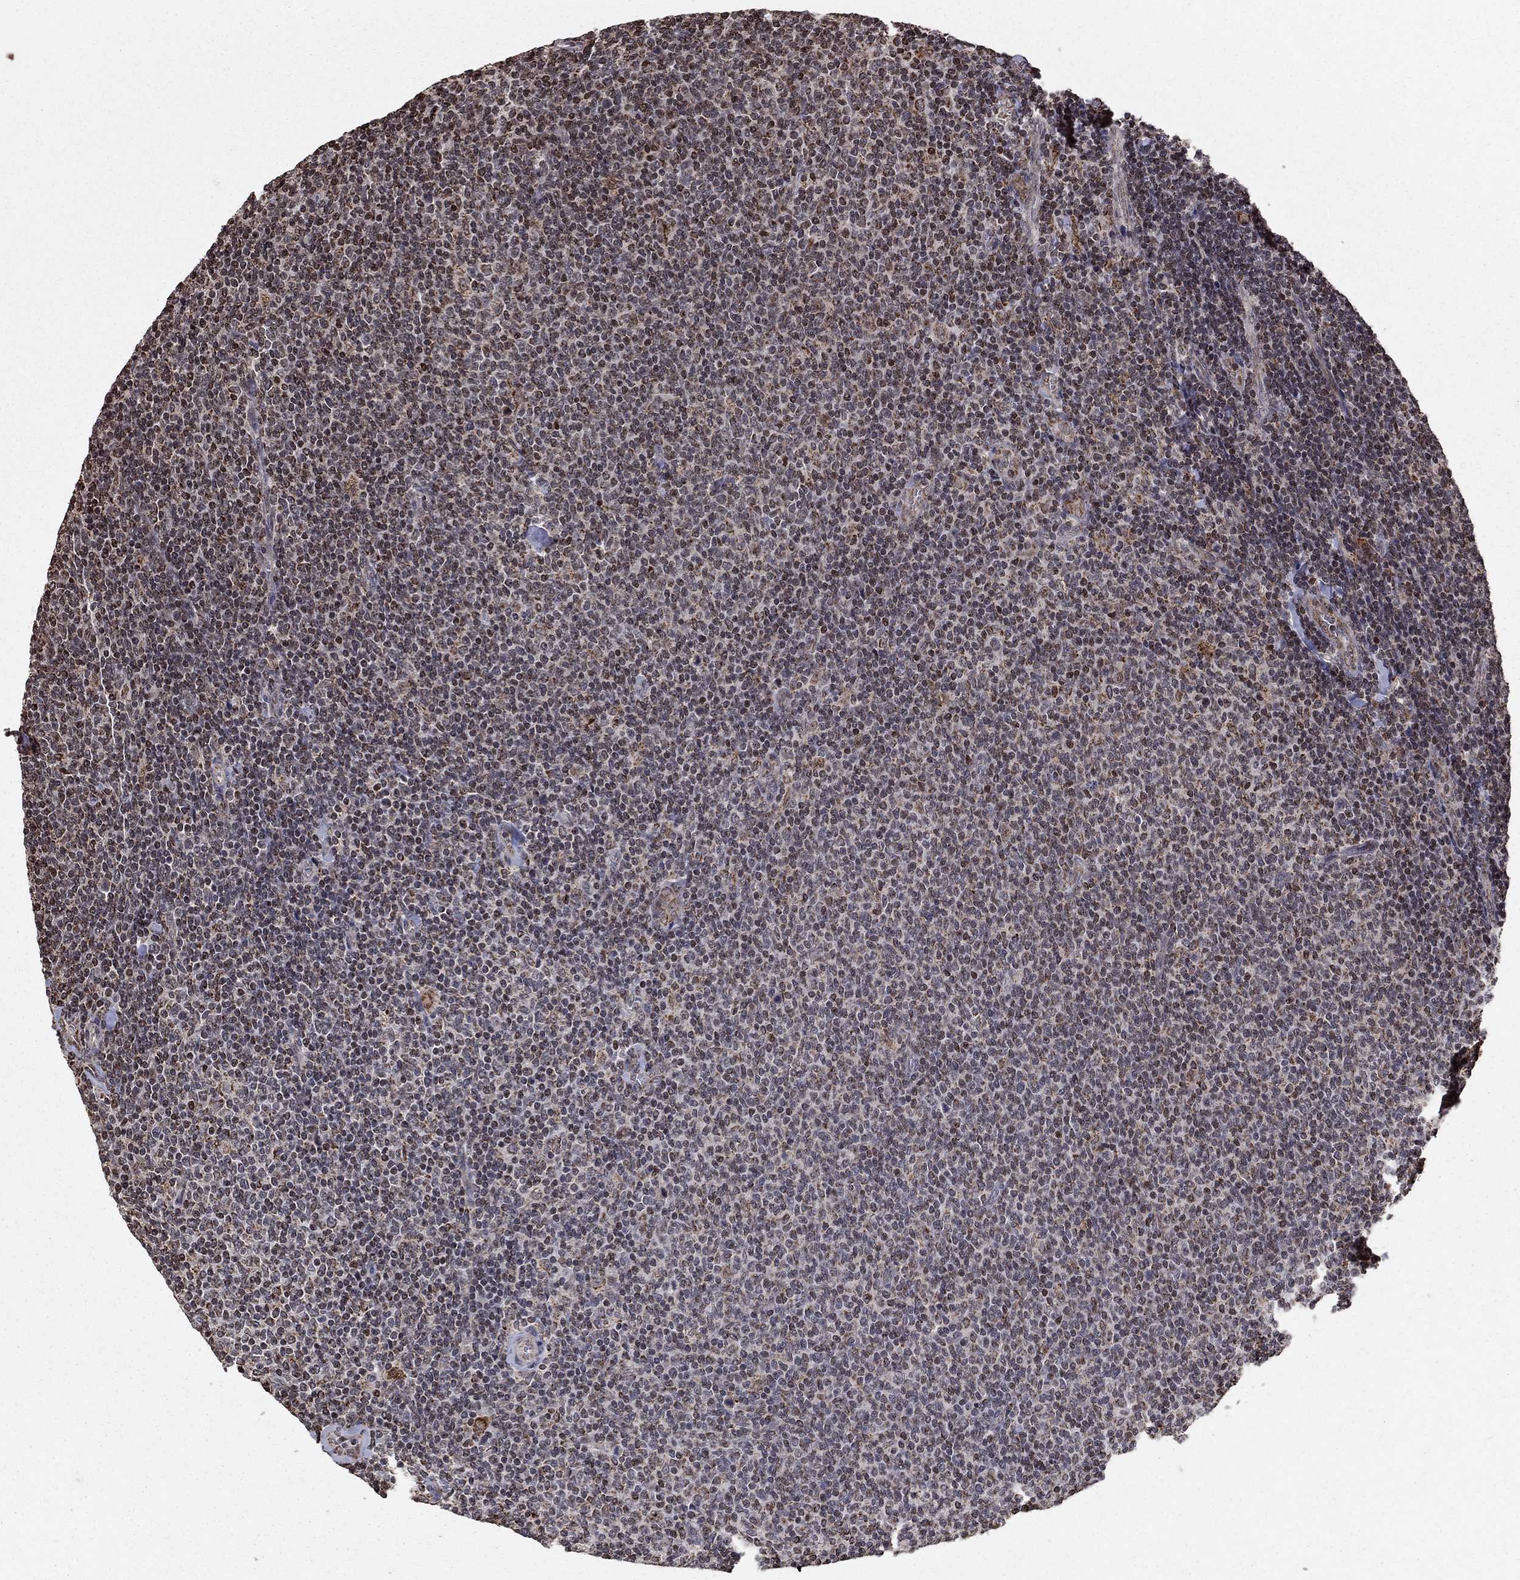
{"staining": {"intensity": "negative", "quantity": "none", "location": "none"}, "tissue": "lymphoma", "cell_type": "Tumor cells", "image_type": "cancer", "snomed": [{"axis": "morphology", "description": "Malignant lymphoma, non-Hodgkin's type, Low grade"}, {"axis": "topography", "description": "Lymph node"}], "caption": "A high-resolution histopathology image shows IHC staining of lymphoma, which demonstrates no significant expression in tumor cells.", "gene": "ACOT13", "patient": {"sex": "male", "age": 52}}